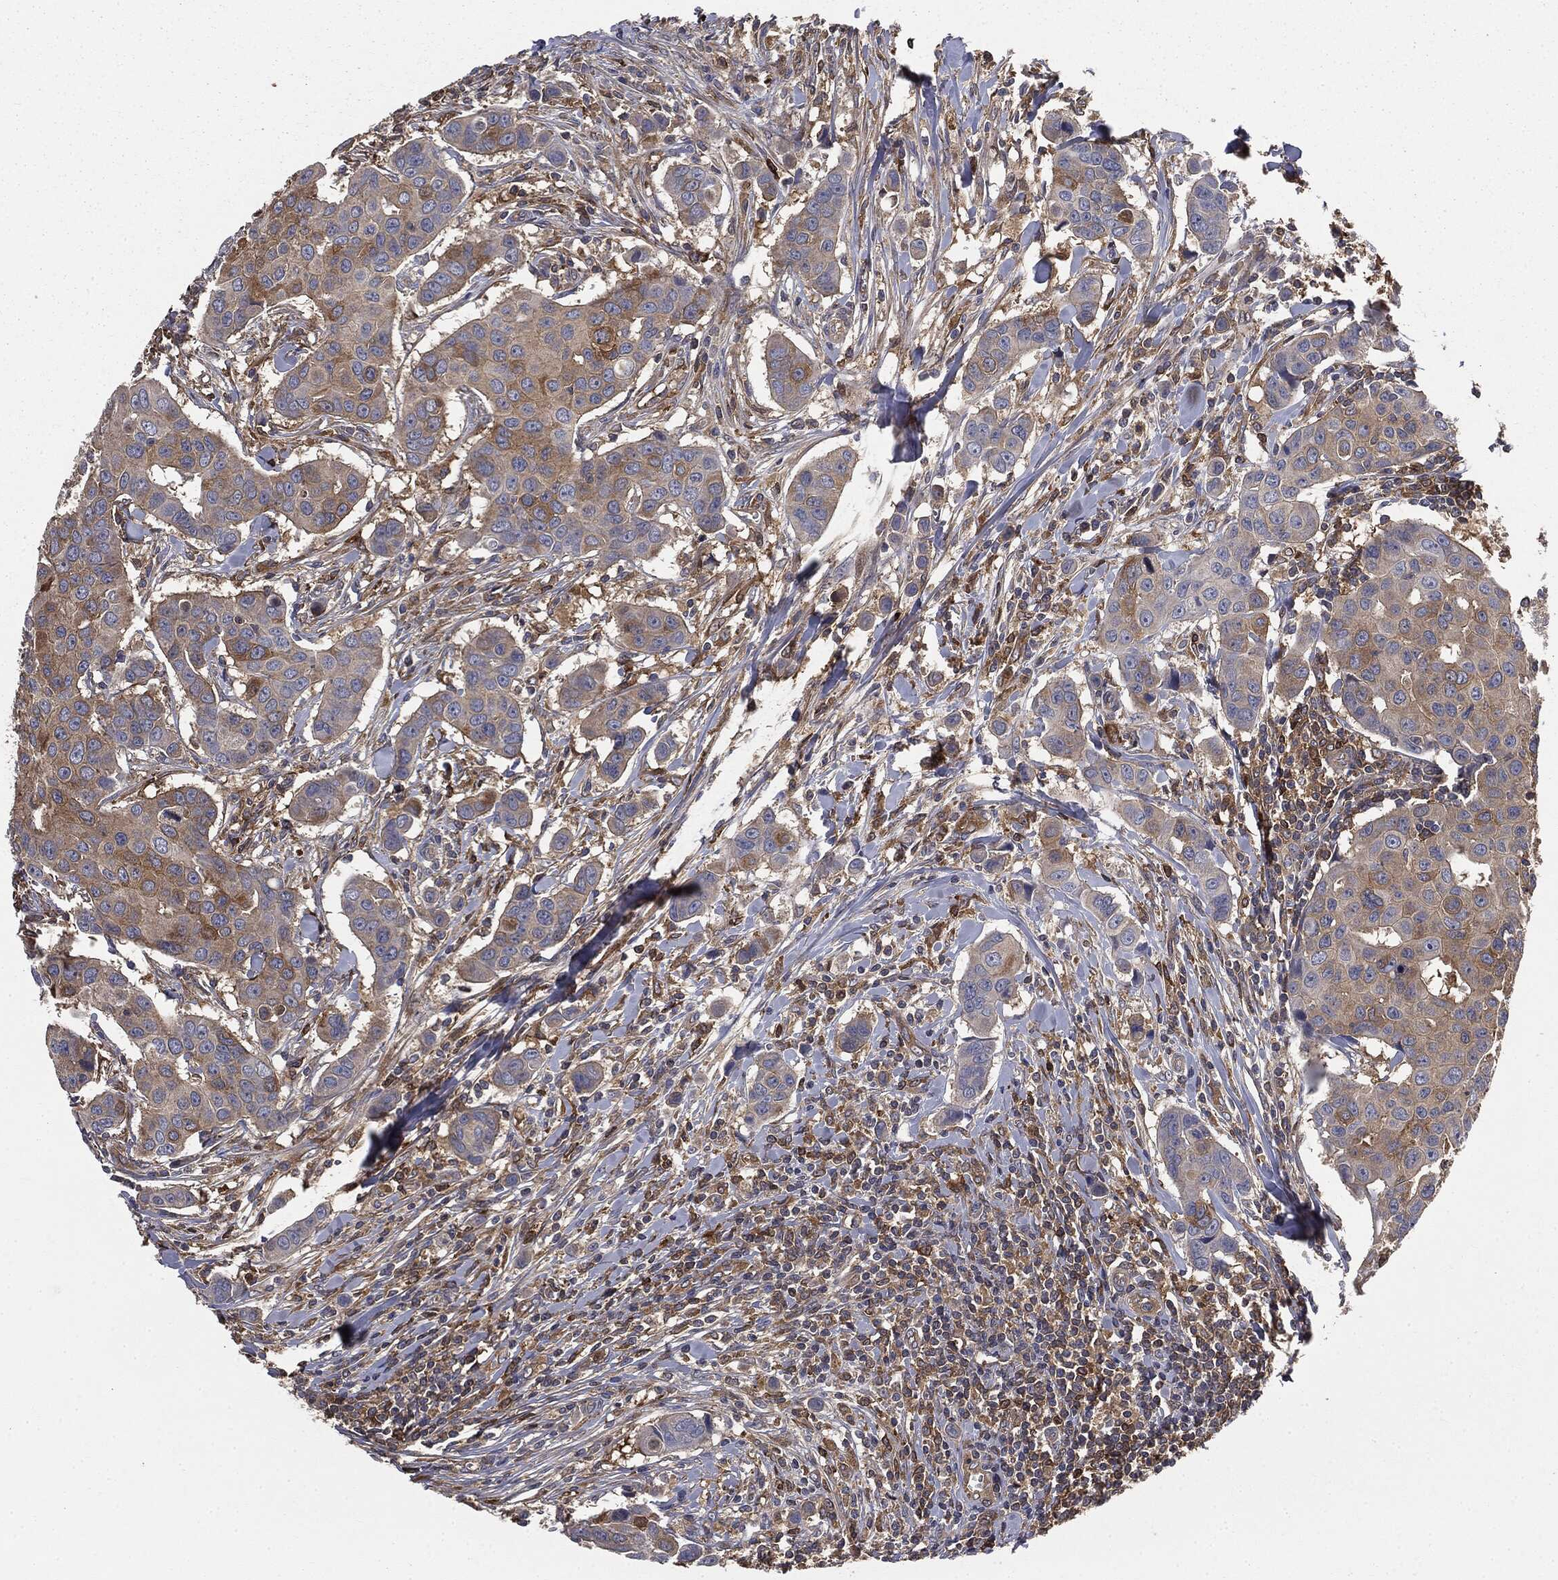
{"staining": {"intensity": "moderate", "quantity": "25%-75%", "location": "cytoplasmic/membranous"}, "tissue": "breast cancer", "cell_type": "Tumor cells", "image_type": "cancer", "snomed": [{"axis": "morphology", "description": "Duct carcinoma"}, {"axis": "topography", "description": "Breast"}], "caption": "Brown immunohistochemical staining in human breast intraductal carcinoma exhibits moderate cytoplasmic/membranous staining in approximately 25%-75% of tumor cells. (DAB (3,3'-diaminobenzidine) IHC, brown staining for protein, blue staining for nuclei).", "gene": "GNB5", "patient": {"sex": "female", "age": 24}}